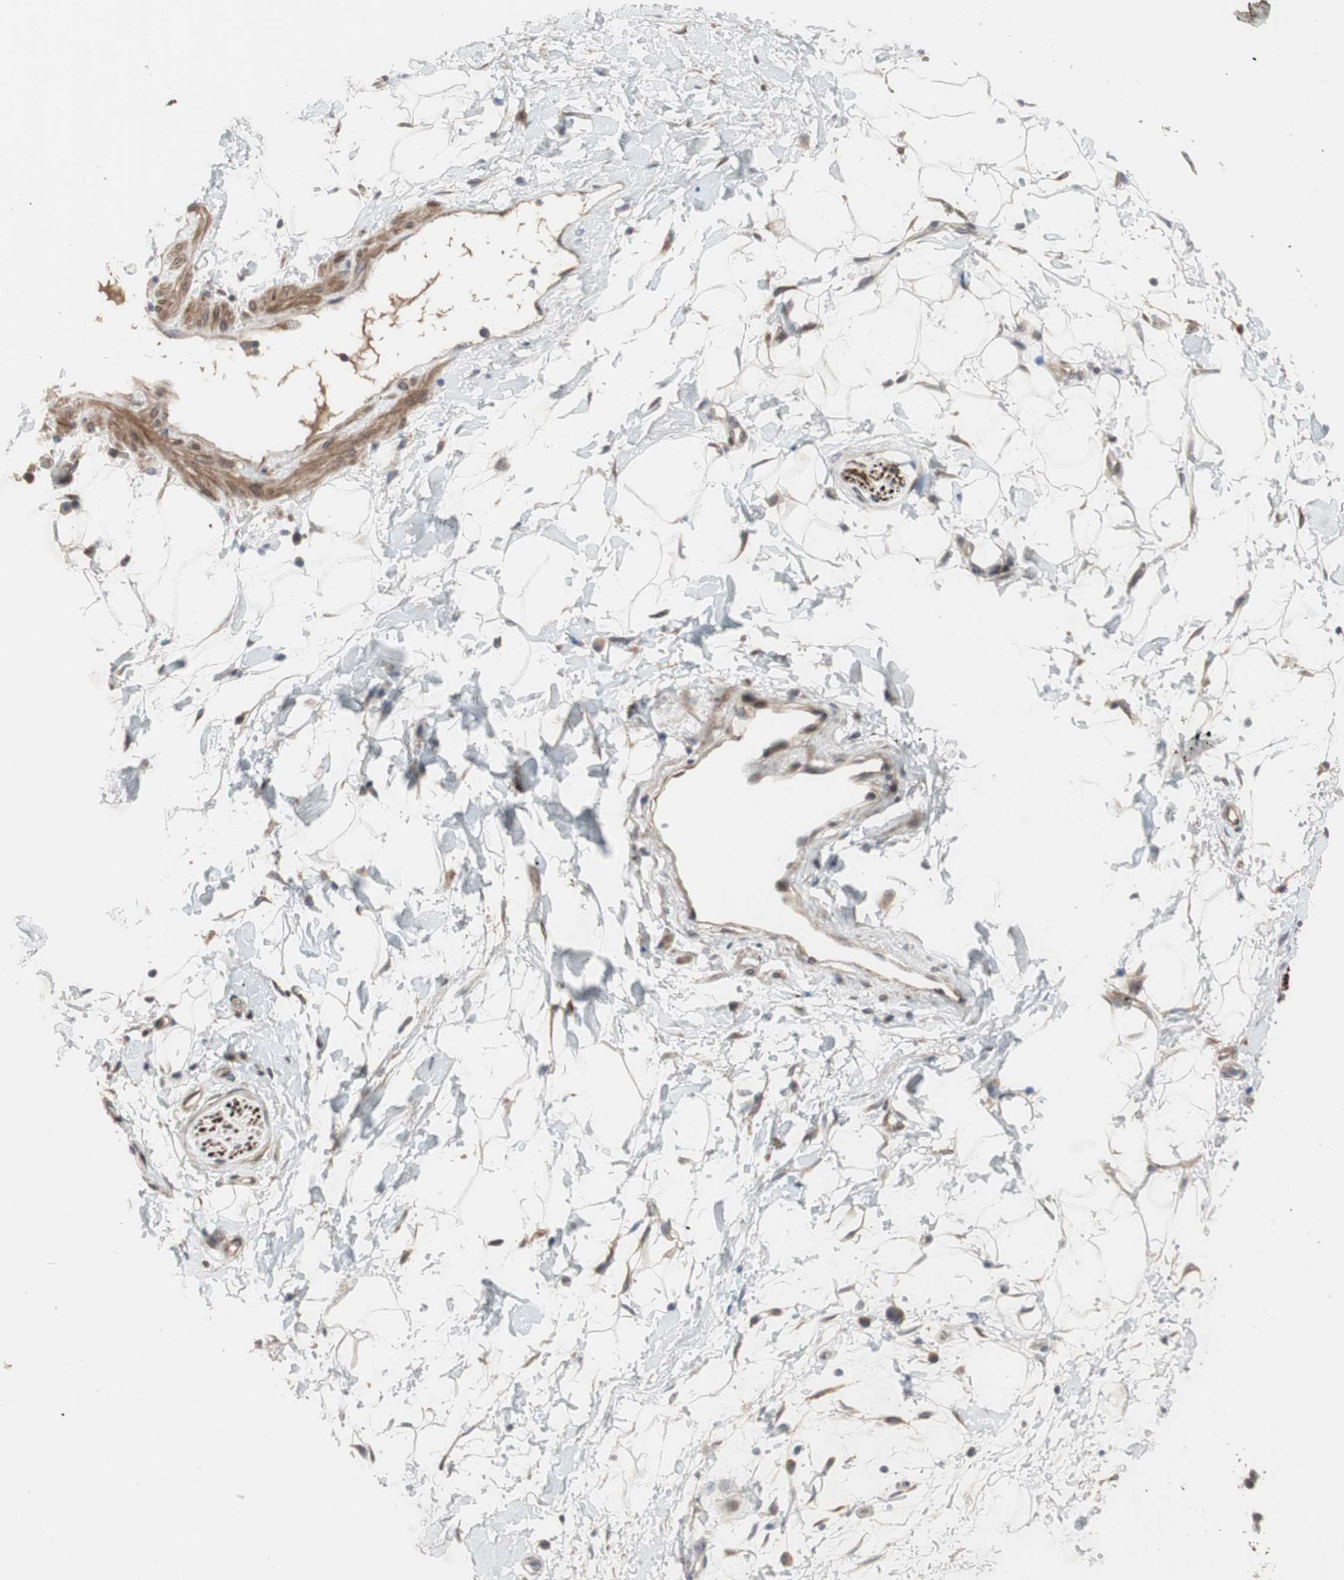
{"staining": {"intensity": "weak", "quantity": ">75%", "location": "cytoplasmic/membranous"}, "tissue": "adipose tissue", "cell_type": "Adipocytes", "image_type": "normal", "snomed": [{"axis": "morphology", "description": "Normal tissue, NOS"}, {"axis": "topography", "description": "Soft tissue"}], "caption": "Adipose tissue stained with a brown dye shows weak cytoplasmic/membranous positive positivity in about >75% of adipocytes.", "gene": "OAZ1", "patient": {"sex": "male", "age": 72}}